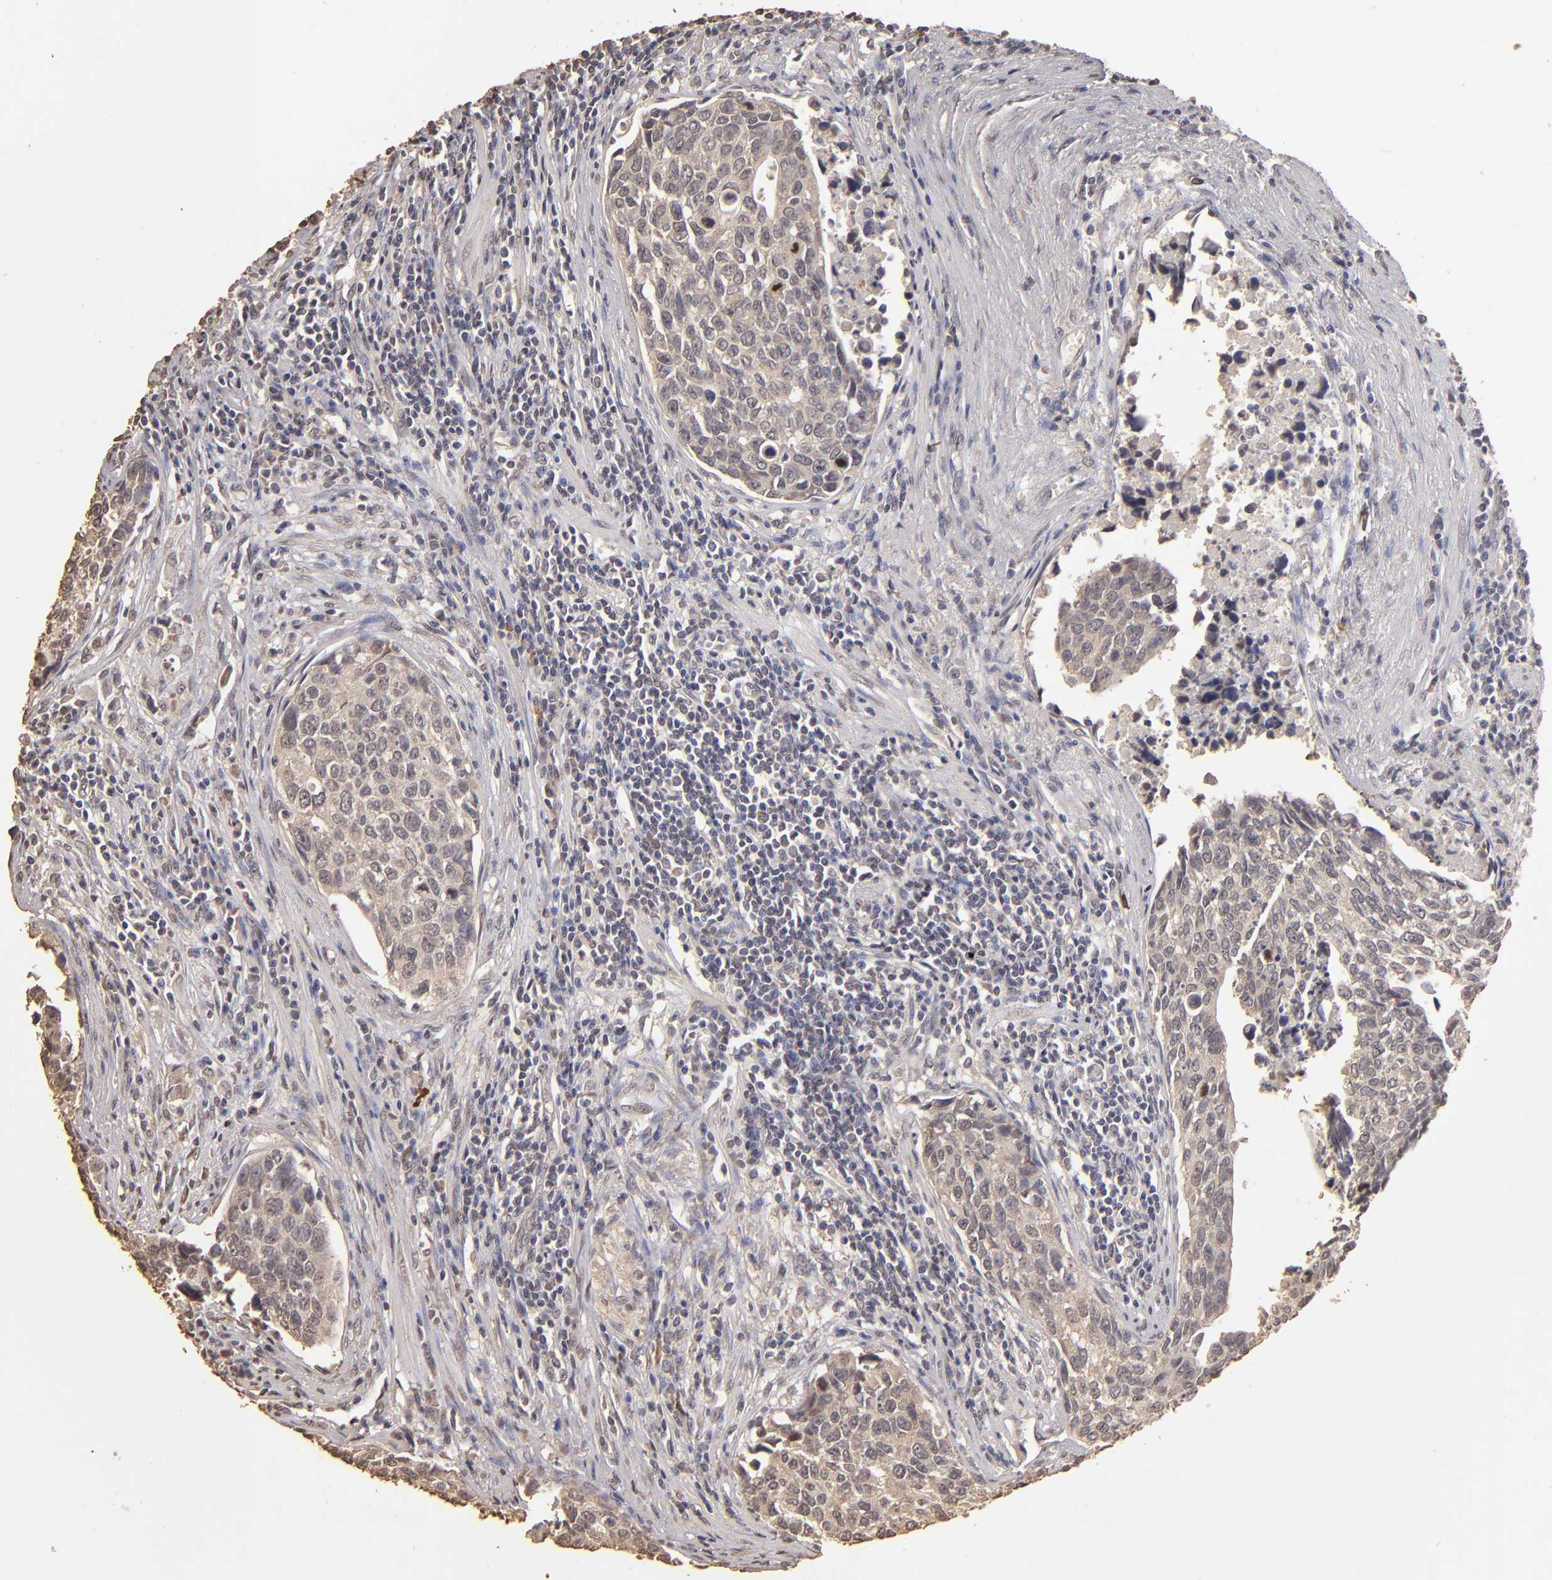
{"staining": {"intensity": "moderate", "quantity": ">75%", "location": "cytoplasmic/membranous"}, "tissue": "urothelial cancer", "cell_type": "Tumor cells", "image_type": "cancer", "snomed": [{"axis": "morphology", "description": "Urothelial carcinoma, High grade"}, {"axis": "topography", "description": "Urinary bladder"}], "caption": "High-magnification brightfield microscopy of urothelial carcinoma (high-grade) stained with DAB (3,3'-diaminobenzidine) (brown) and counterstained with hematoxylin (blue). tumor cells exhibit moderate cytoplasmic/membranous positivity is identified in approximately>75% of cells.", "gene": "OPHN1", "patient": {"sex": "male", "age": 81}}